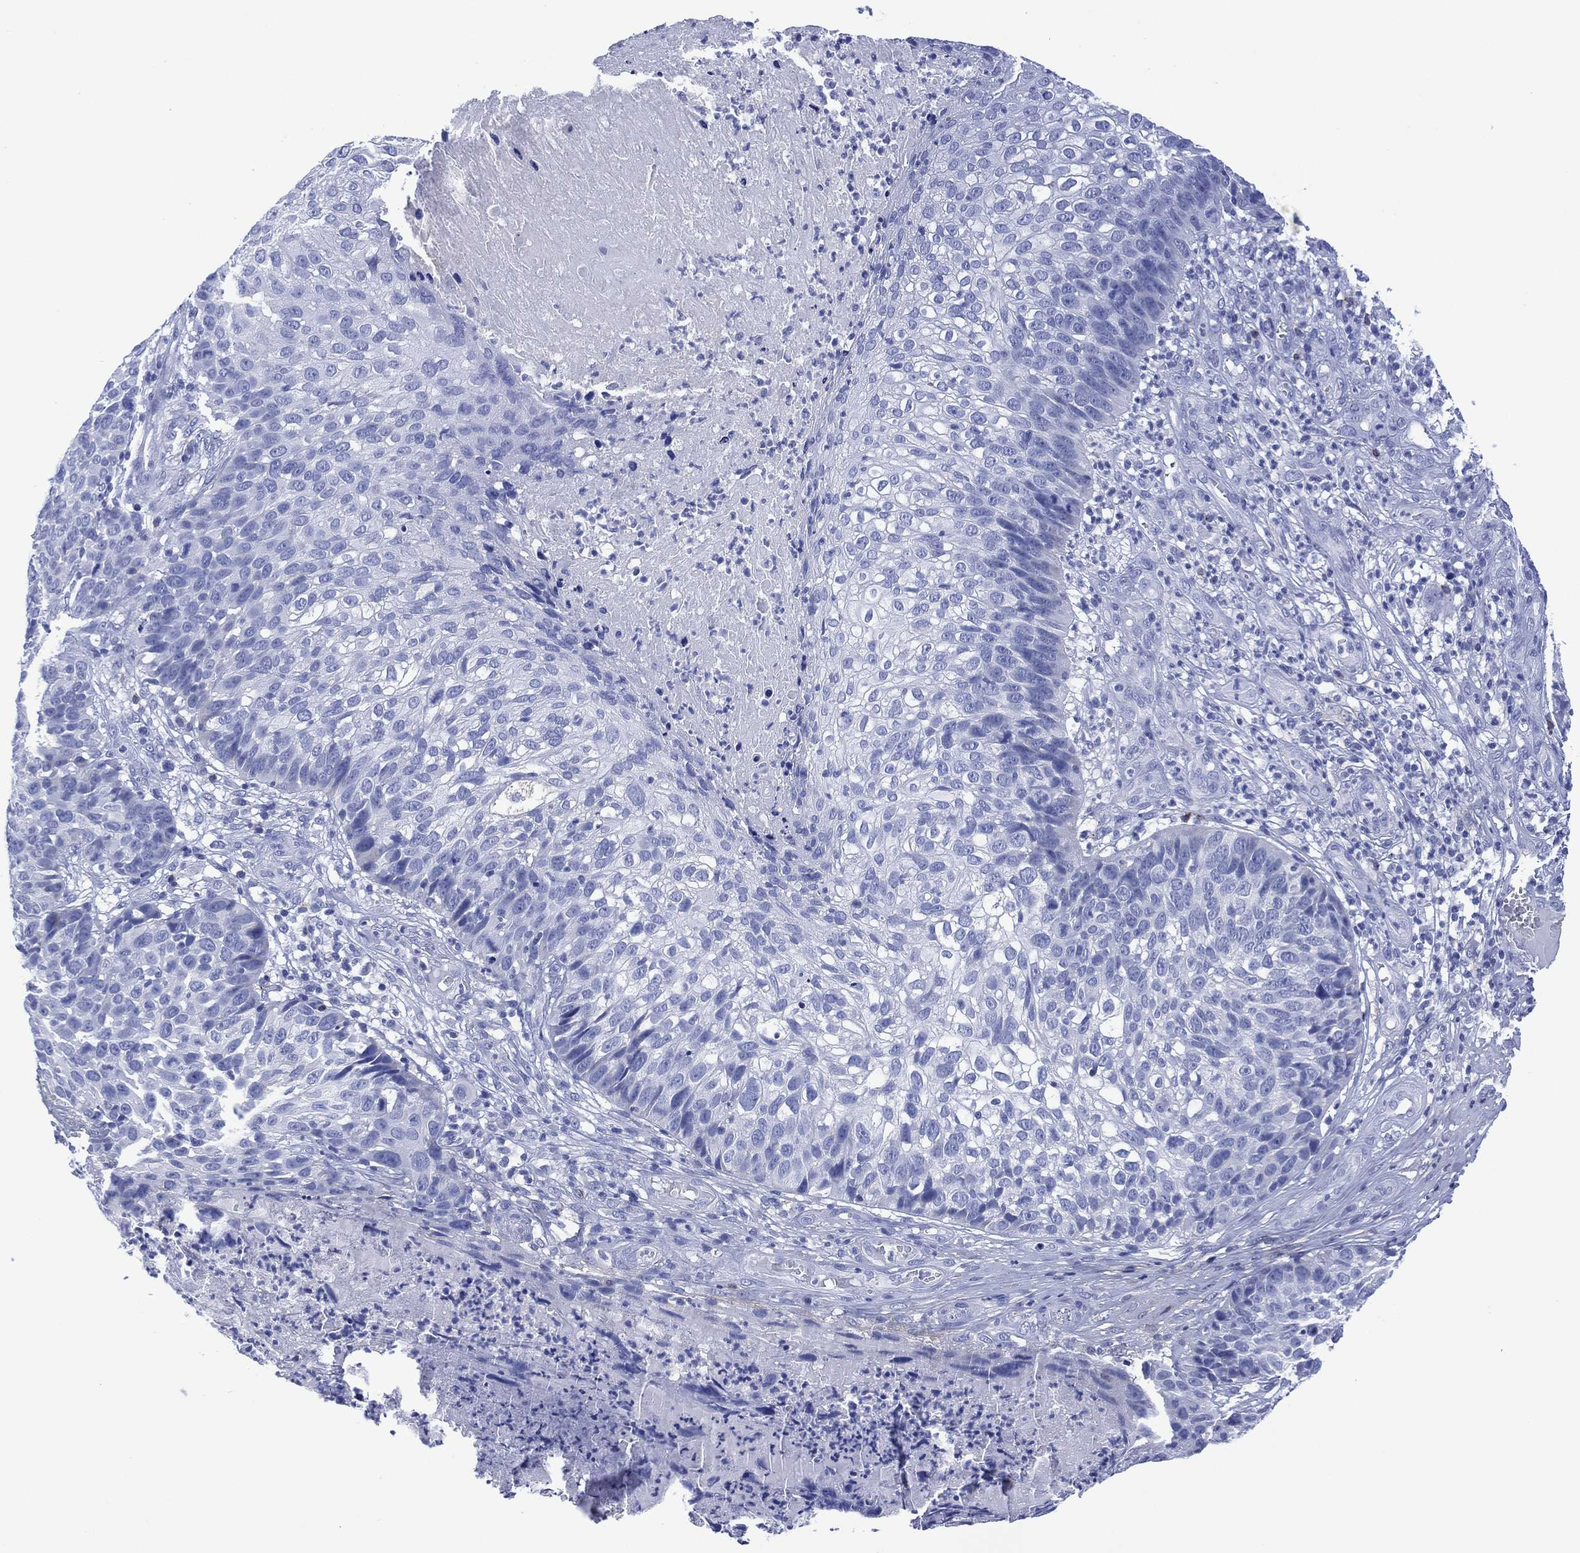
{"staining": {"intensity": "negative", "quantity": "none", "location": "none"}, "tissue": "skin cancer", "cell_type": "Tumor cells", "image_type": "cancer", "snomed": [{"axis": "morphology", "description": "Squamous cell carcinoma, NOS"}, {"axis": "topography", "description": "Skin"}], "caption": "High magnification brightfield microscopy of skin cancer stained with DAB (3,3'-diaminobenzidine) (brown) and counterstained with hematoxylin (blue): tumor cells show no significant staining.", "gene": "DPP4", "patient": {"sex": "male", "age": 92}}